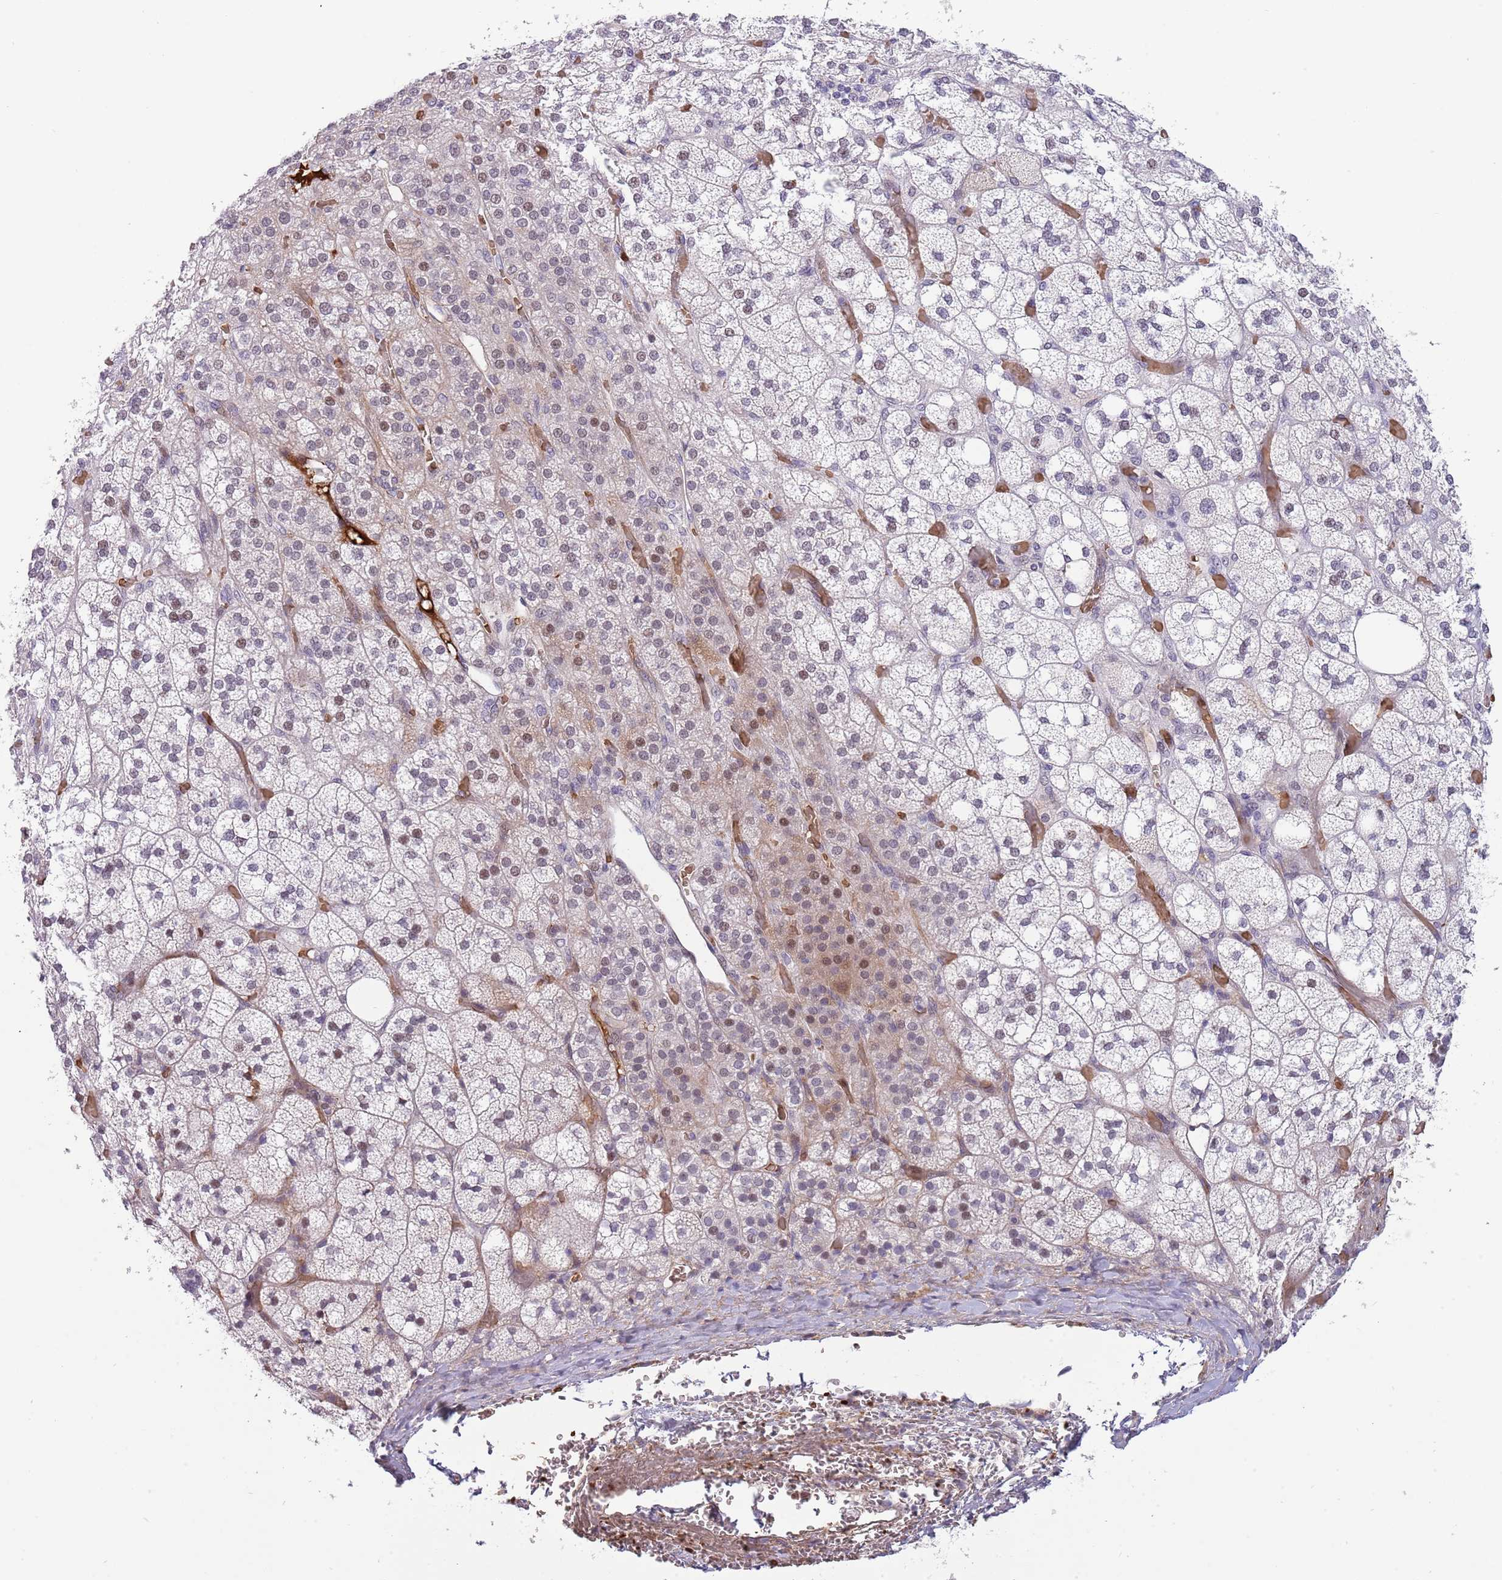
{"staining": {"intensity": "moderate", "quantity": "<25%", "location": "nuclear"}, "tissue": "adrenal gland", "cell_type": "Glandular cells", "image_type": "normal", "snomed": [{"axis": "morphology", "description": "Normal tissue, NOS"}, {"axis": "topography", "description": "Adrenal gland"}], "caption": "The micrograph displays immunohistochemical staining of unremarkable adrenal gland. There is moderate nuclear staining is present in about <25% of glandular cells.", "gene": "LYPD6B", "patient": {"sex": "male", "age": 61}}